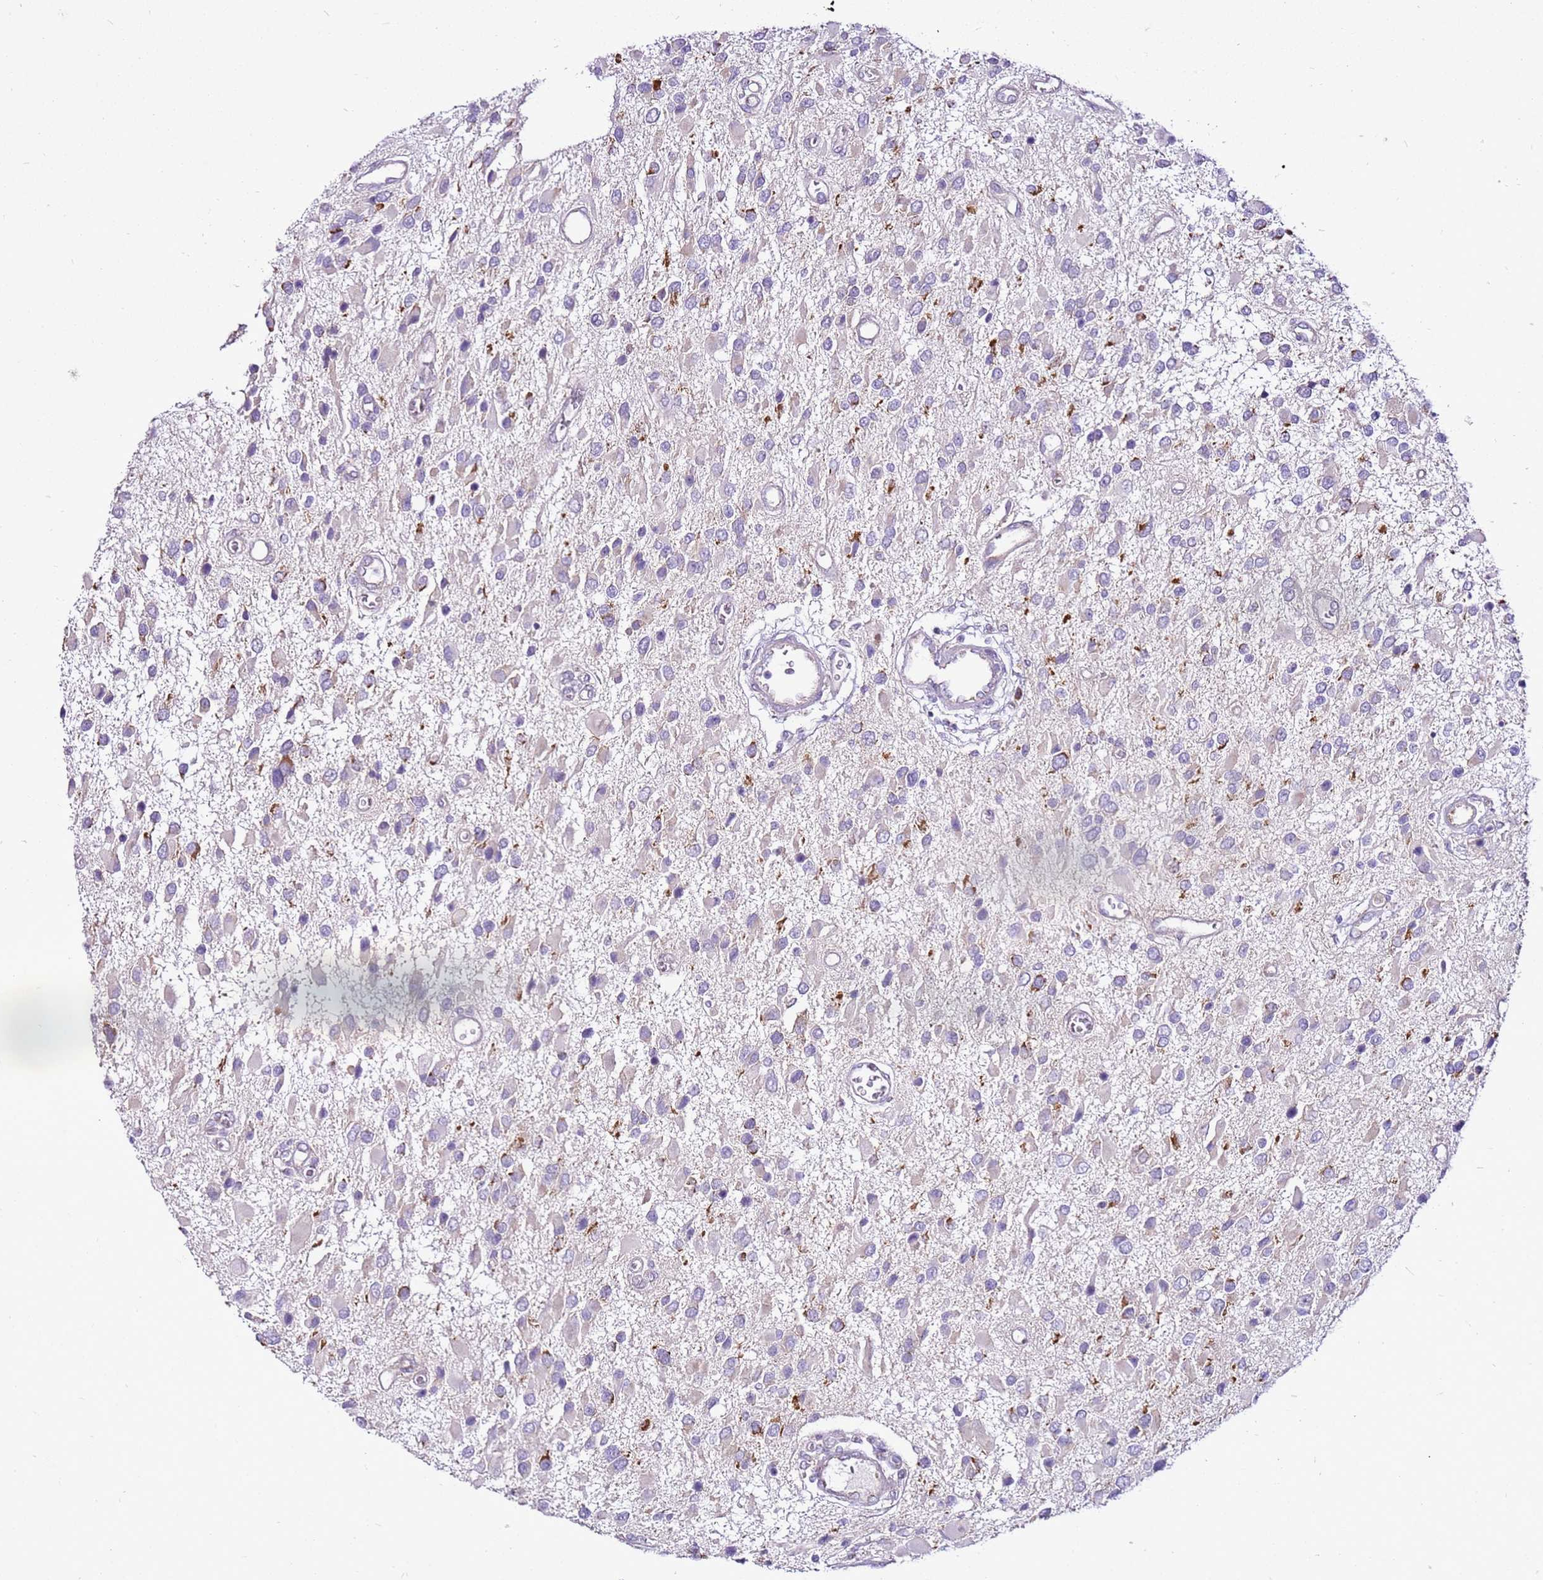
{"staining": {"intensity": "negative", "quantity": "none", "location": "none"}, "tissue": "glioma", "cell_type": "Tumor cells", "image_type": "cancer", "snomed": [{"axis": "morphology", "description": "Glioma, malignant, High grade"}, {"axis": "topography", "description": "Brain"}], "caption": "This photomicrograph is of glioma stained with immunohistochemistry to label a protein in brown with the nuclei are counter-stained blue. There is no staining in tumor cells.", "gene": "MRPL36", "patient": {"sex": "male", "age": 53}}